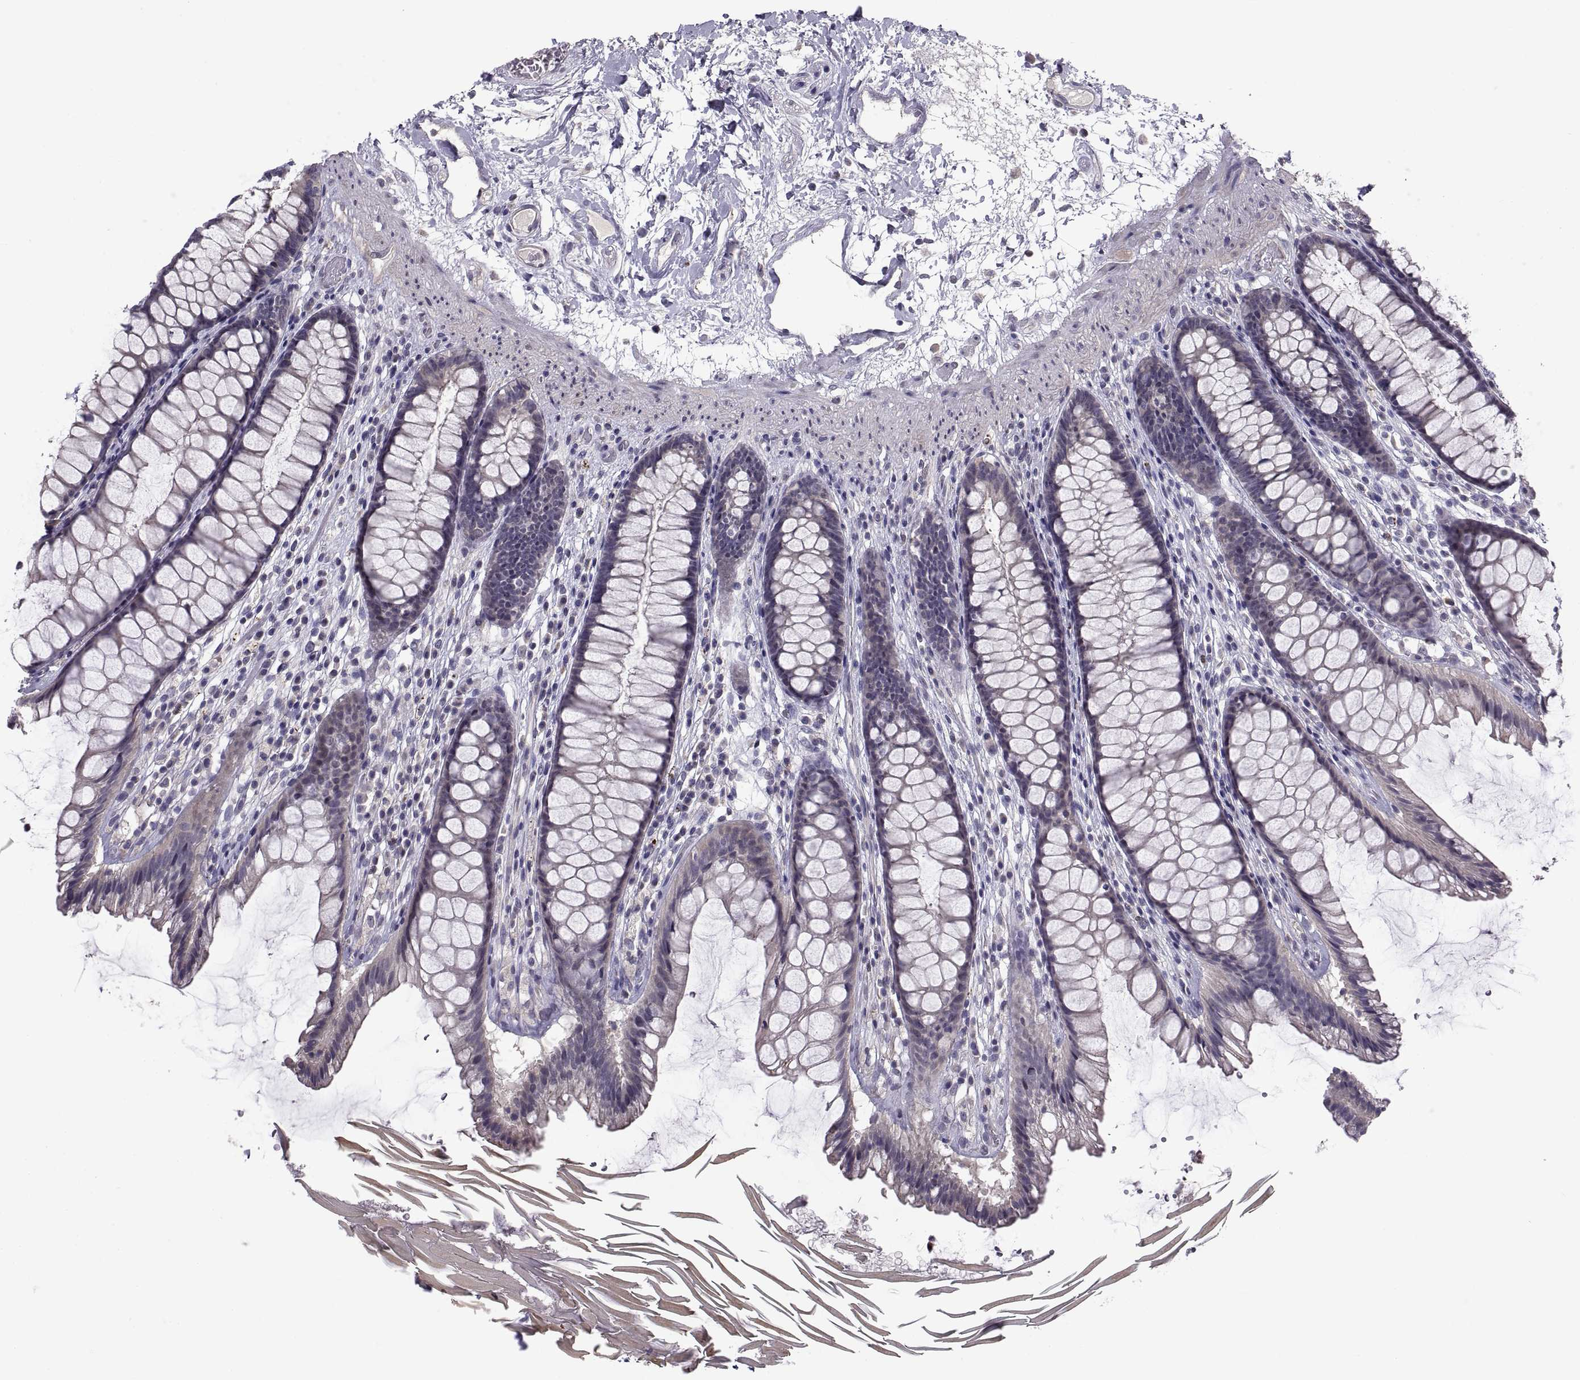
{"staining": {"intensity": "negative", "quantity": "none", "location": "none"}, "tissue": "rectum", "cell_type": "Glandular cells", "image_type": "normal", "snomed": [{"axis": "morphology", "description": "Normal tissue, NOS"}, {"axis": "topography", "description": "Rectum"}], "caption": "Immunohistochemistry of normal human rectum shows no expression in glandular cells.", "gene": "NPTX2", "patient": {"sex": "male", "age": 72}}